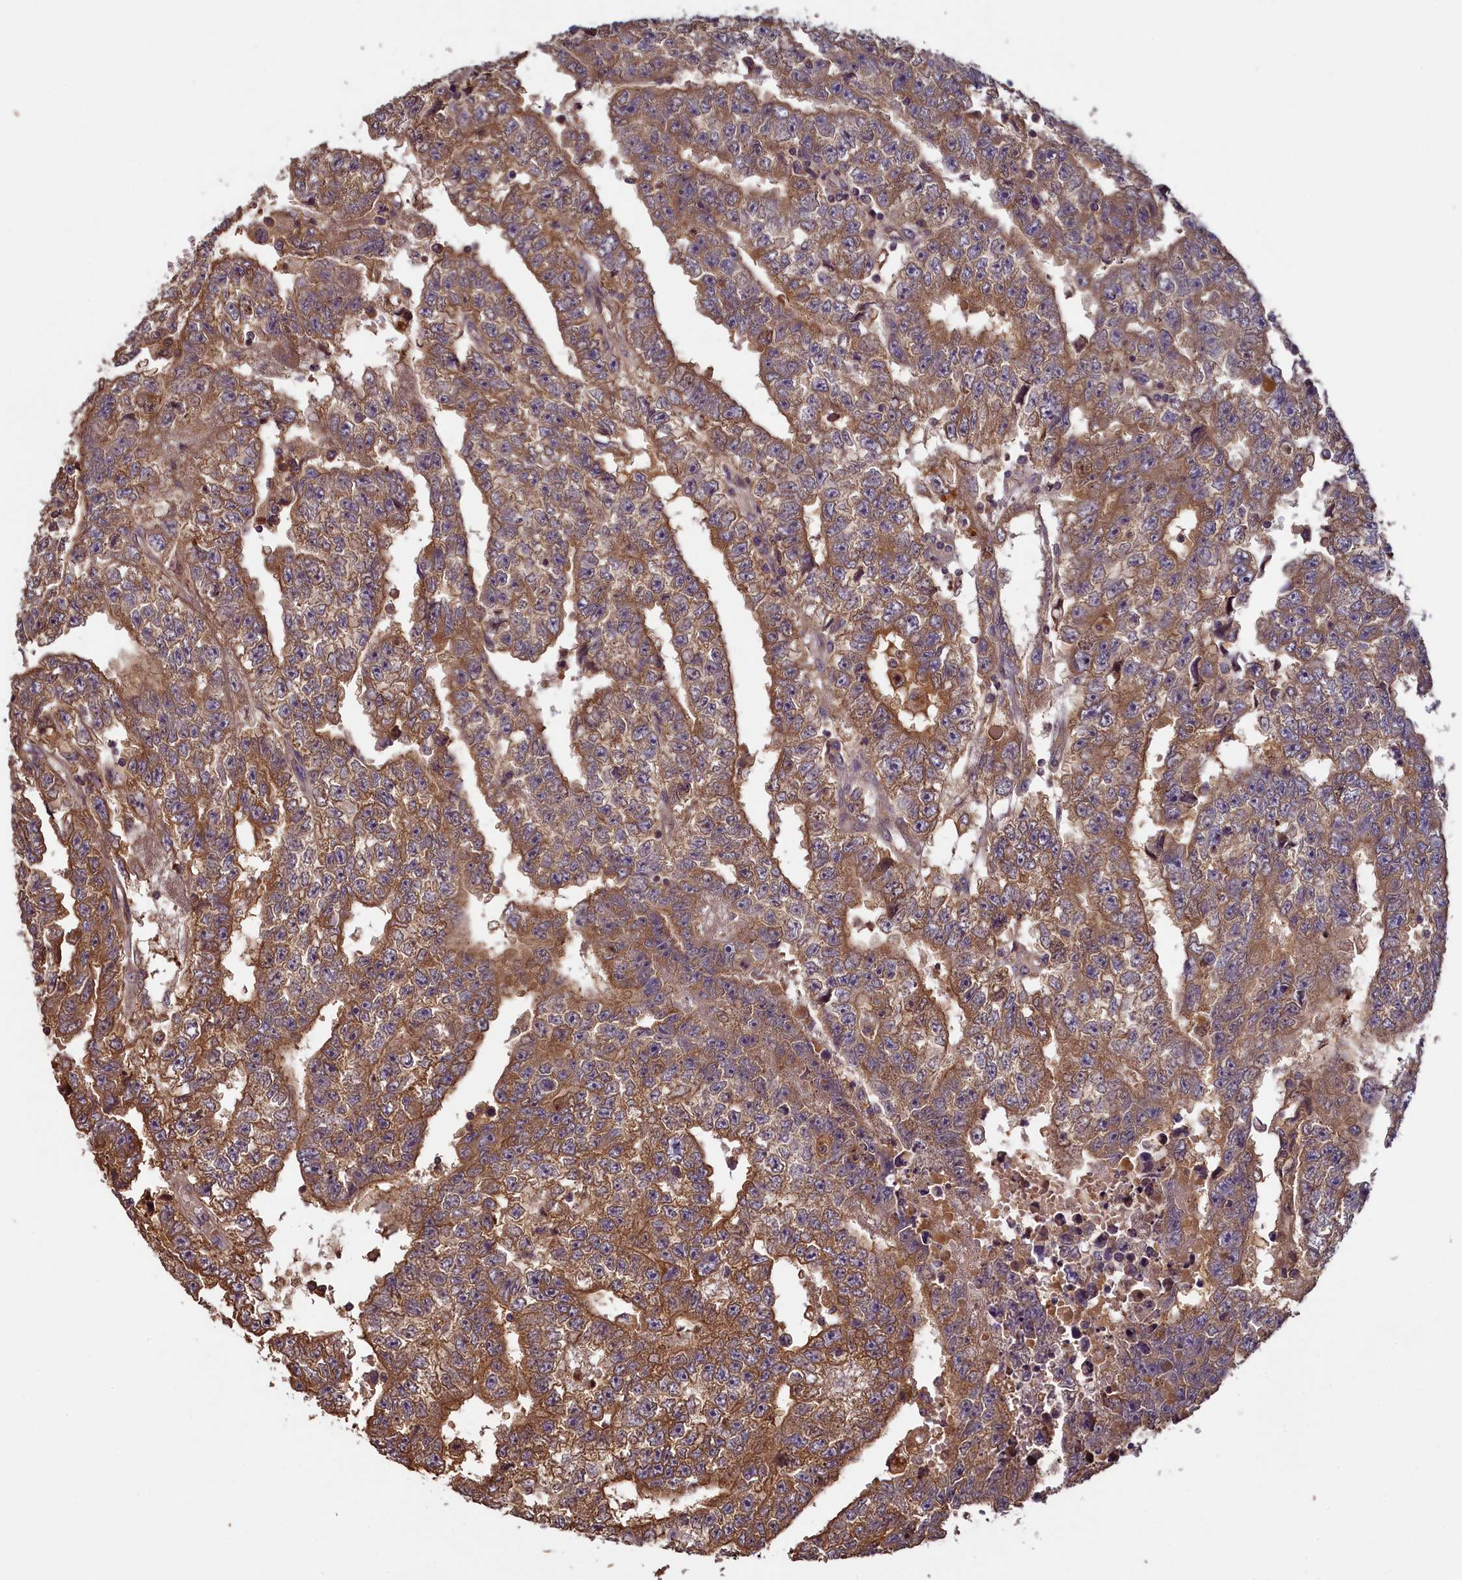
{"staining": {"intensity": "moderate", "quantity": ">75%", "location": "cytoplasmic/membranous"}, "tissue": "testis cancer", "cell_type": "Tumor cells", "image_type": "cancer", "snomed": [{"axis": "morphology", "description": "Carcinoma, Embryonal, NOS"}, {"axis": "topography", "description": "Testis"}], "caption": "Protein expression analysis of human testis cancer reveals moderate cytoplasmic/membranous positivity in approximately >75% of tumor cells.", "gene": "NUDT6", "patient": {"sex": "male", "age": 25}}